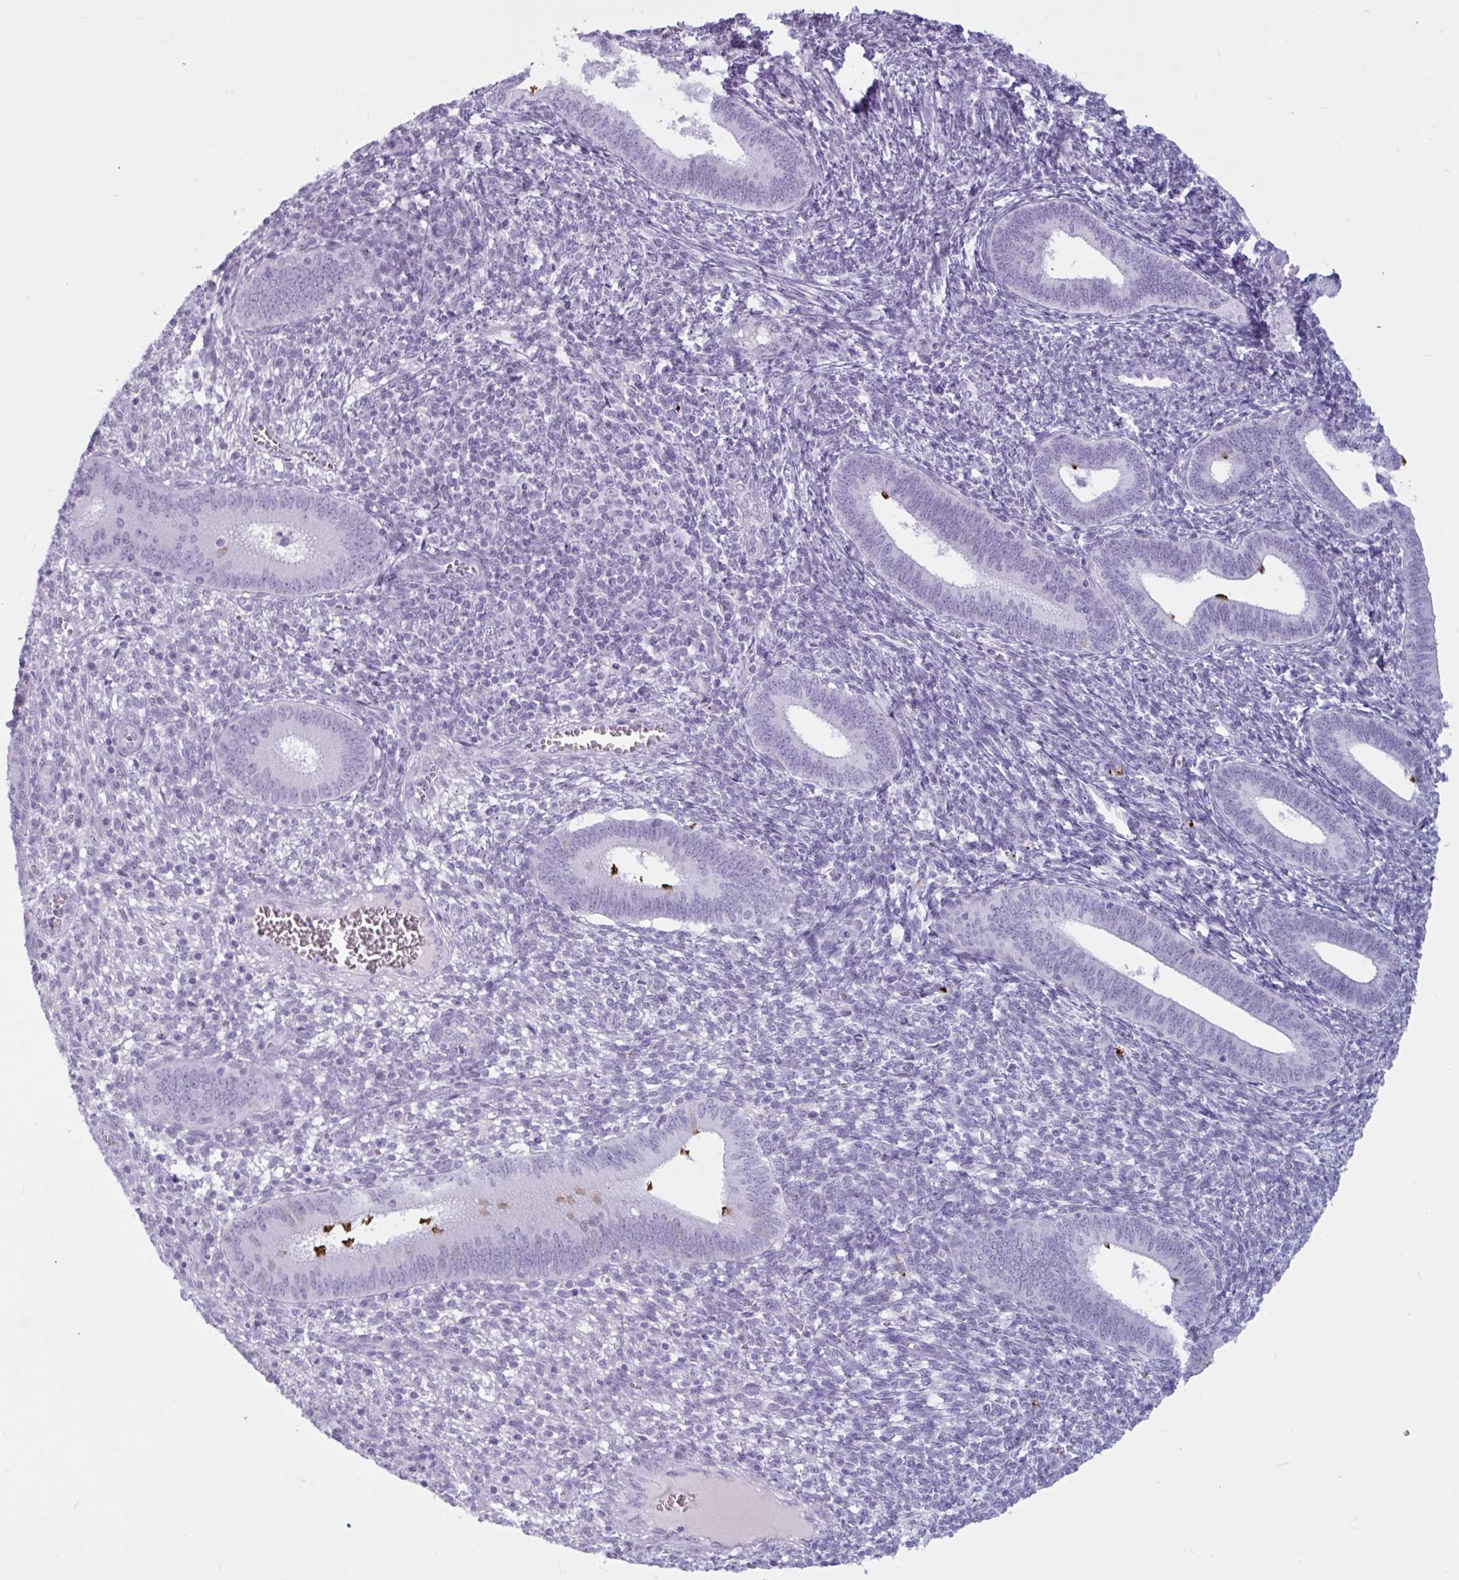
{"staining": {"intensity": "negative", "quantity": "none", "location": "none"}, "tissue": "endometrium", "cell_type": "Cells in endometrial stroma", "image_type": "normal", "snomed": [{"axis": "morphology", "description": "Normal tissue, NOS"}, {"axis": "topography", "description": "Endometrium"}], "caption": "The micrograph demonstrates no significant positivity in cells in endometrial stroma of endometrium. (DAB immunohistochemistry (IHC) with hematoxylin counter stain).", "gene": "BBS10", "patient": {"sex": "female", "age": 41}}